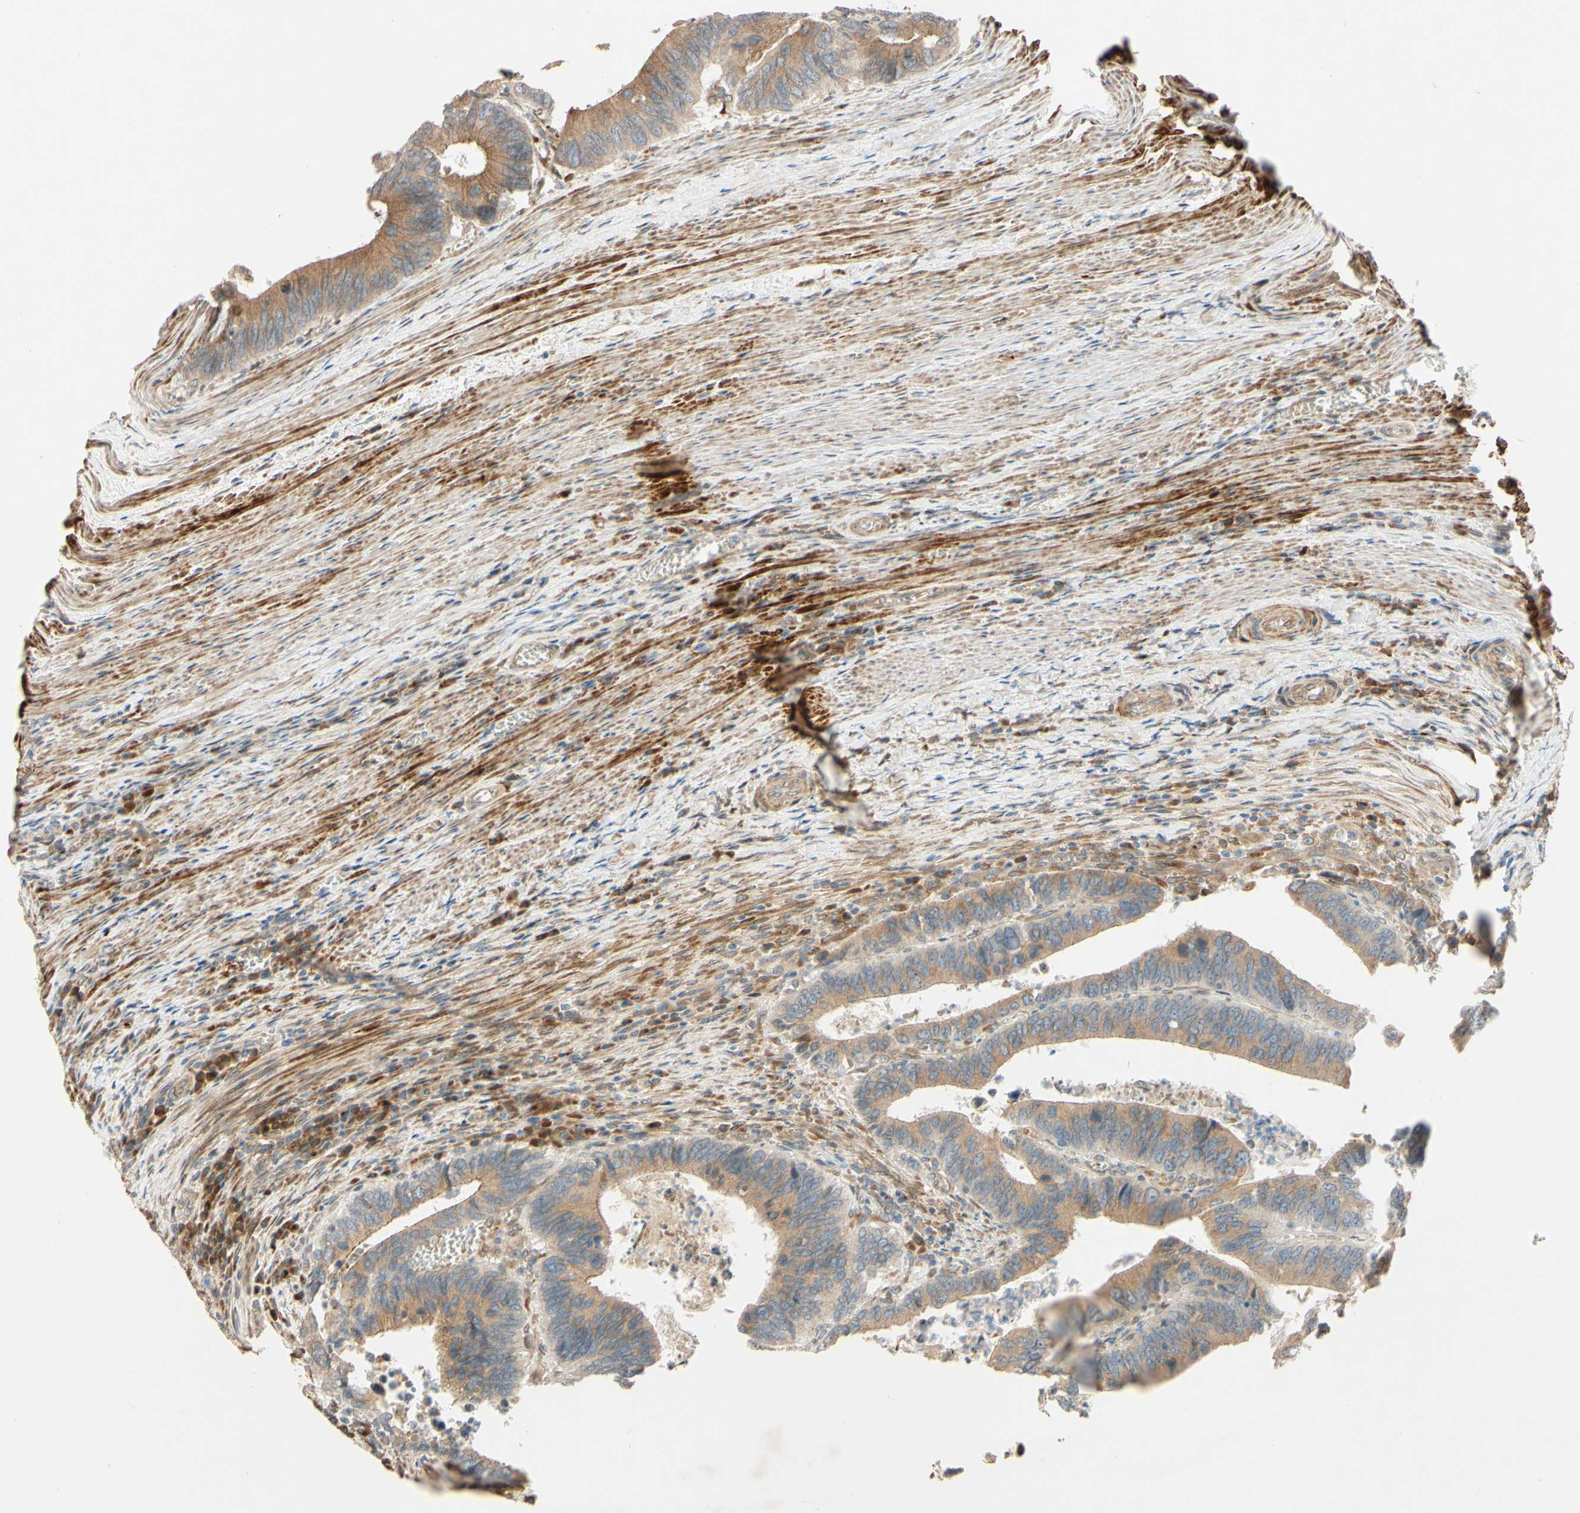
{"staining": {"intensity": "weak", "quantity": ">75%", "location": "cytoplasmic/membranous"}, "tissue": "colorectal cancer", "cell_type": "Tumor cells", "image_type": "cancer", "snomed": [{"axis": "morphology", "description": "Adenocarcinoma, NOS"}, {"axis": "topography", "description": "Colon"}], "caption": "IHC (DAB) staining of colorectal cancer (adenocarcinoma) shows weak cytoplasmic/membranous protein positivity in approximately >75% of tumor cells. (brown staining indicates protein expression, while blue staining denotes nuclei).", "gene": "PTPRU", "patient": {"sex": "male", "age": 72}}